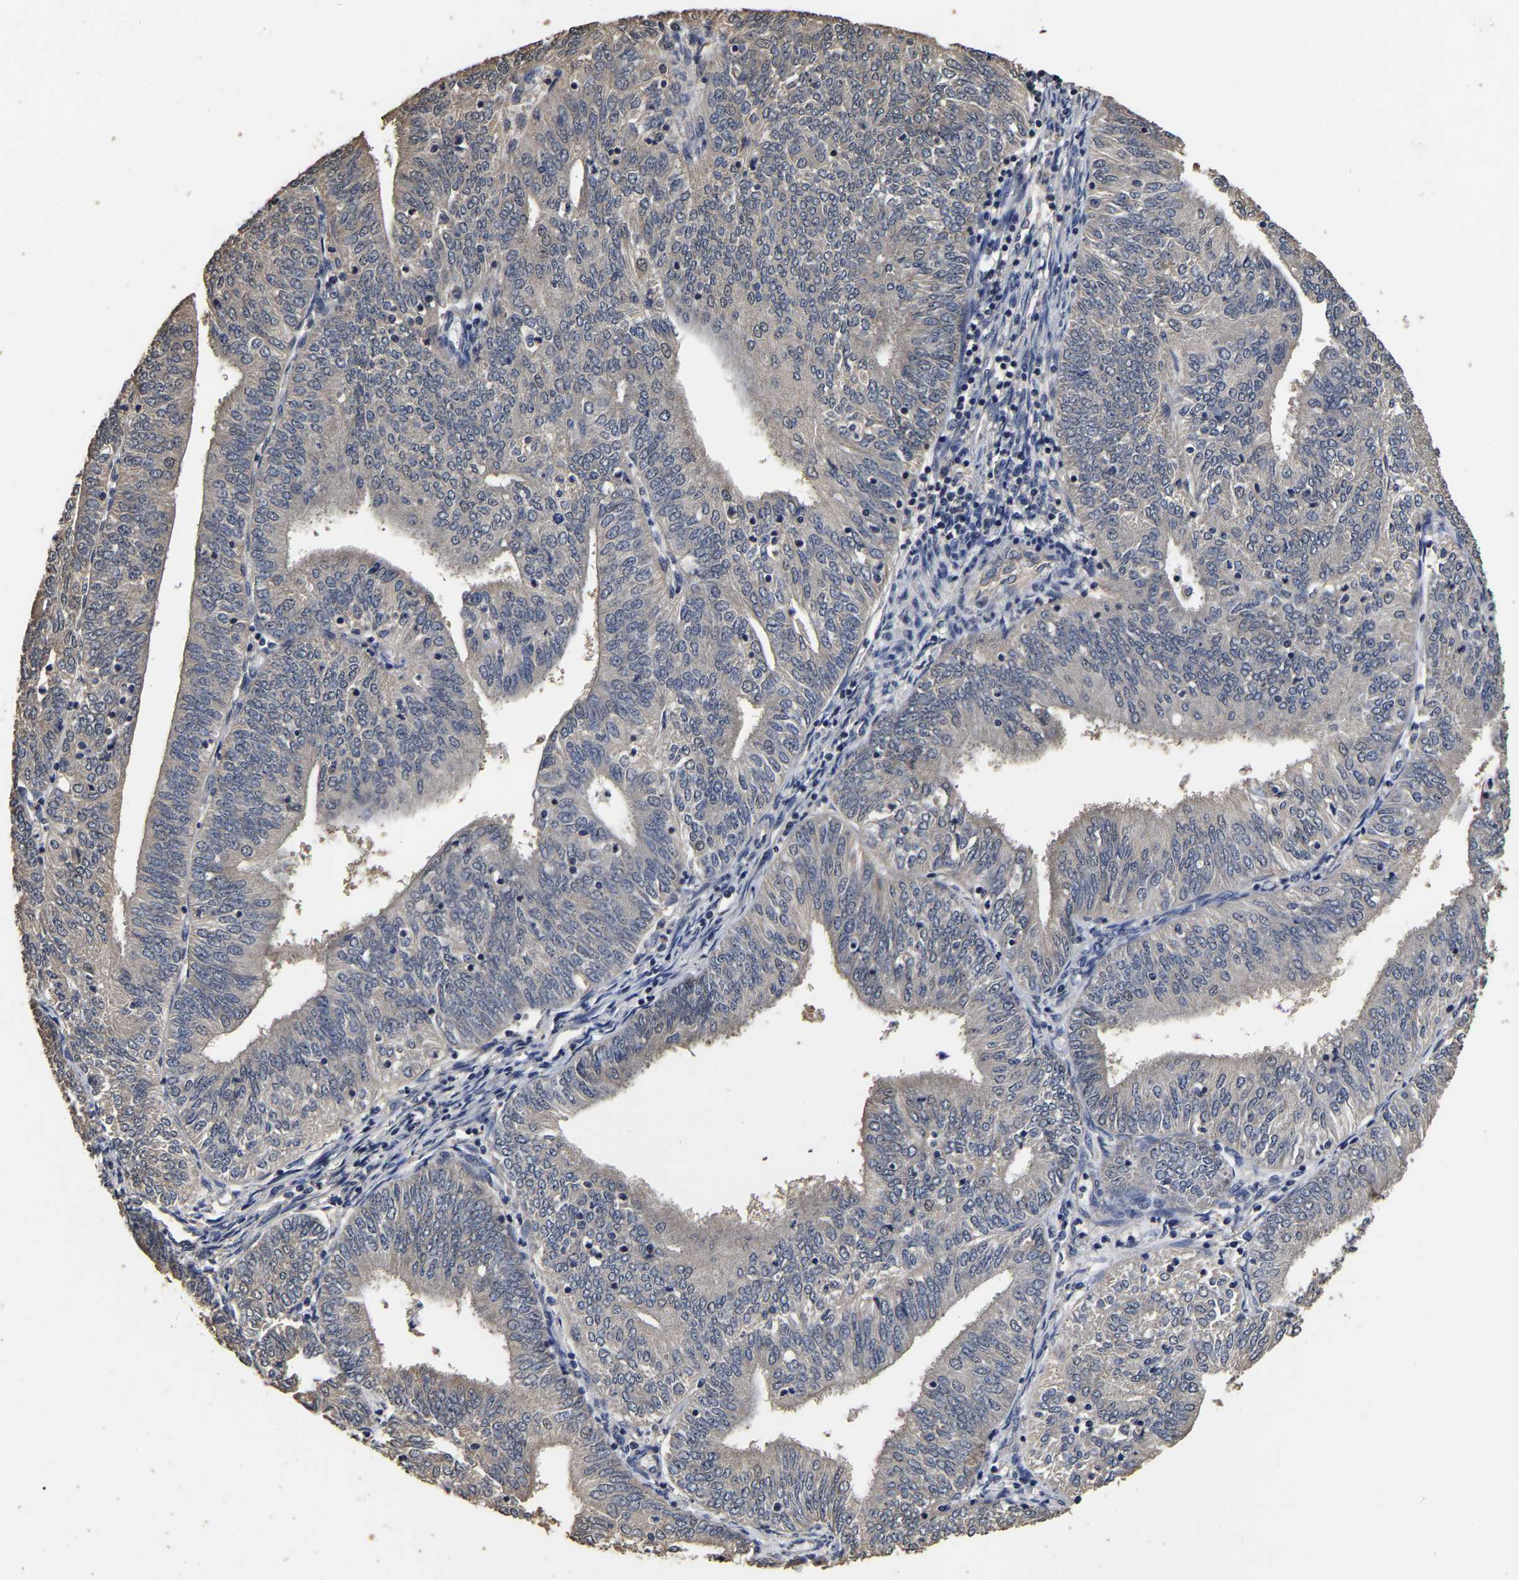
{"staining": {"intensity": "weak", "quantity": "<25%", "location": "cytoplasmic/membranous"}, "tissue": "endometrial cancer", "cell_type": "Tumor cells", "image_type": "cancer", "snomed": [{"axis": "morphology", "description": "Adenocarcinoma, NOS"}, {"axis": "topography", "description": "Endometrium"}], "caption": "This is an immunohistochemistry image of human adenocarcinoma (endometrial). There is no positivity in tumor cells.", "gene": "STK32C", "patient": {"sex": "female", "age": 58}}